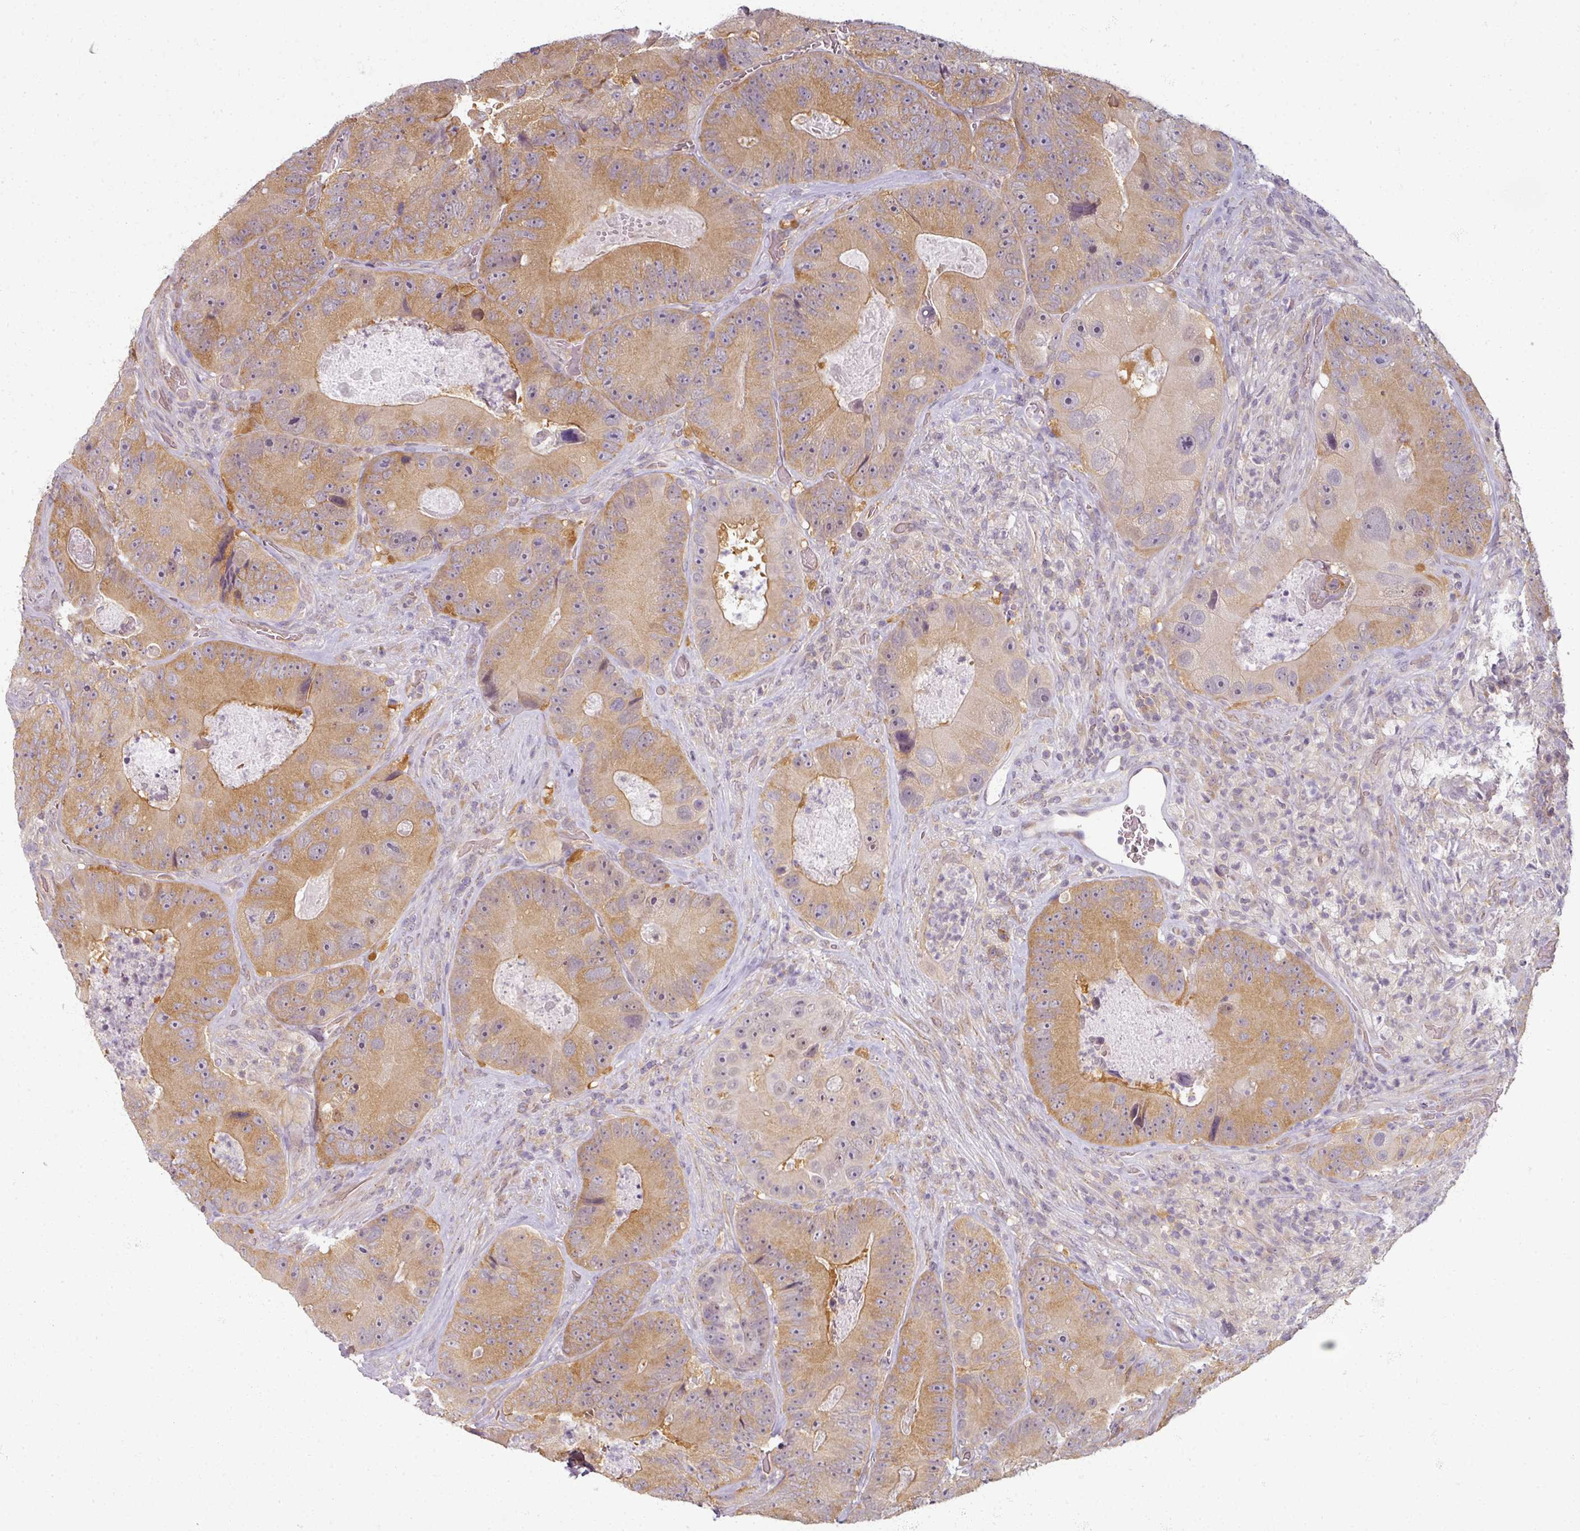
{"staining": {"intensity": "moderate", "quantity": ">75%", "location": "cytoplasmic/membranous"}, "tissue": "colorectal cancer", "cell_type": "Tumor cells", "image_type": "cancer", "snomed": [{"axis": "morphology", "description": "Adenocarcinoma, NOS"}, {"axis": "topography", "description": "Colon"}], "caption": "A micrograph of human colorectal cancer stained for a protein demonstrates moderate cytoplasmic/membranous brown staining in tumor cells.", "gene": "AGPAT4", "patient": {"sex": "female", "age": 86}}